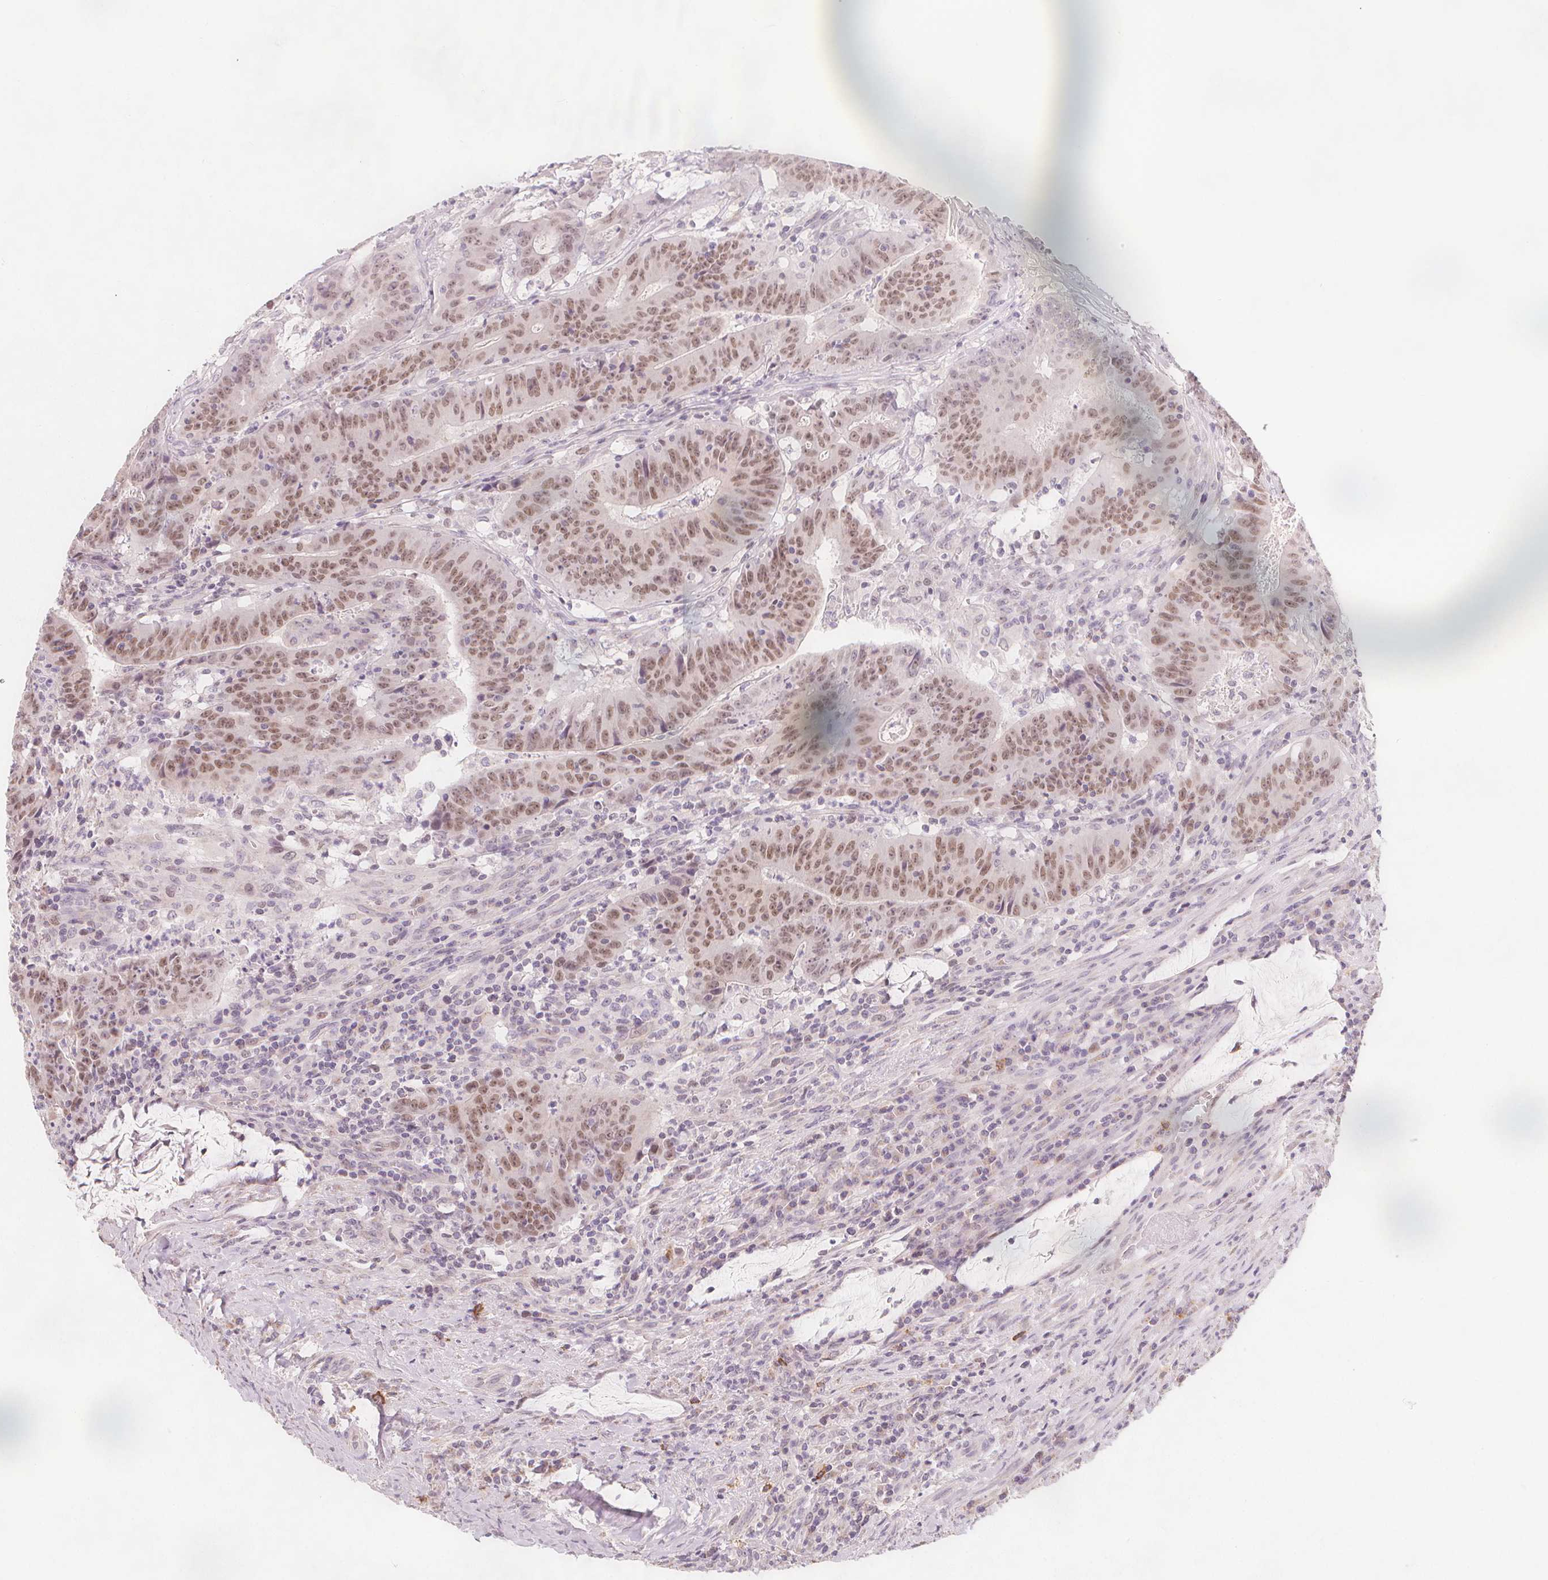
{"staining": {"intensity": "moderate", "quantity": ">75%", "location": "nuclear"}, "tissue": "colorectal cancer", "cell_type": "Tumor cells", "image_type": "cancer", "snomed": [{"axis": "morphology", "description": "Adenocarcinoma, NOS"}, {"axis": "topography", "description": "Colon"}], "caption": "Immunohistochemistry (IHC) (DAB (3,3'-diaminobenzidine)) staining of colorectal cancer (adenocarcinoma) reveals moderate nuclear protein positivity in about >75% of tumor cells.", "gene": "TIPIN", "patient": {"sex": "male", "age": 33}}